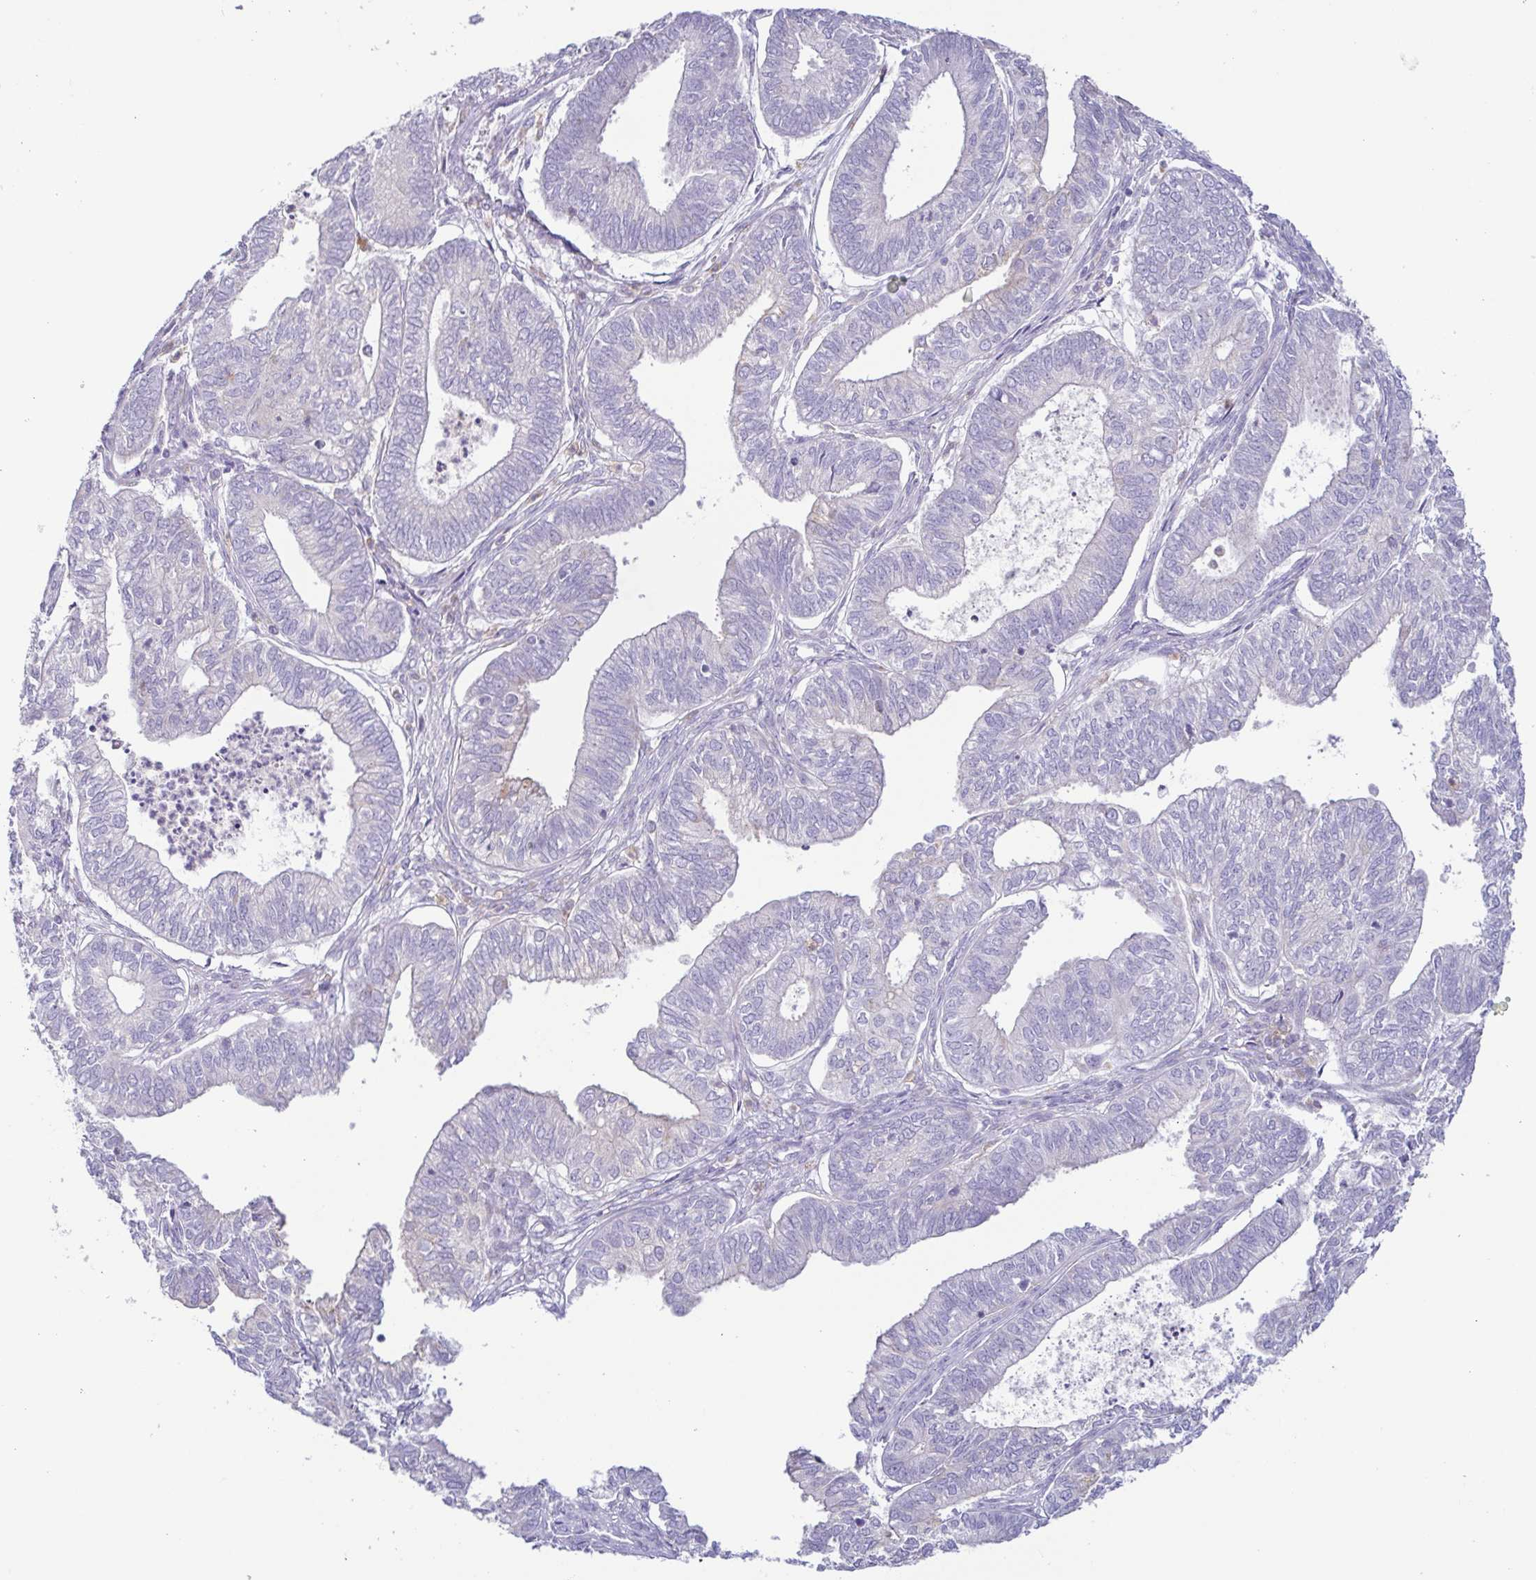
{"staining": {"intensity": "negative", "quantity": "none", "location": "none"}, "tissue": "ovarian cancer", "cell_type": "Tumor cells", "image_type": "cancer", "snomed": [{"axis": "morphology", "description": "Carcinoma, endometroid"}, {"axis": "topography", "description": "Ovary"}], "caption": "This is a micrograph of immunohistochemistry (IHC) staining of ovarian endometroid carcinoma, which shows no expression in tumor cells.", "gene": "ATP6V1G2", "patient": {"sex": "female", "age": 64}}